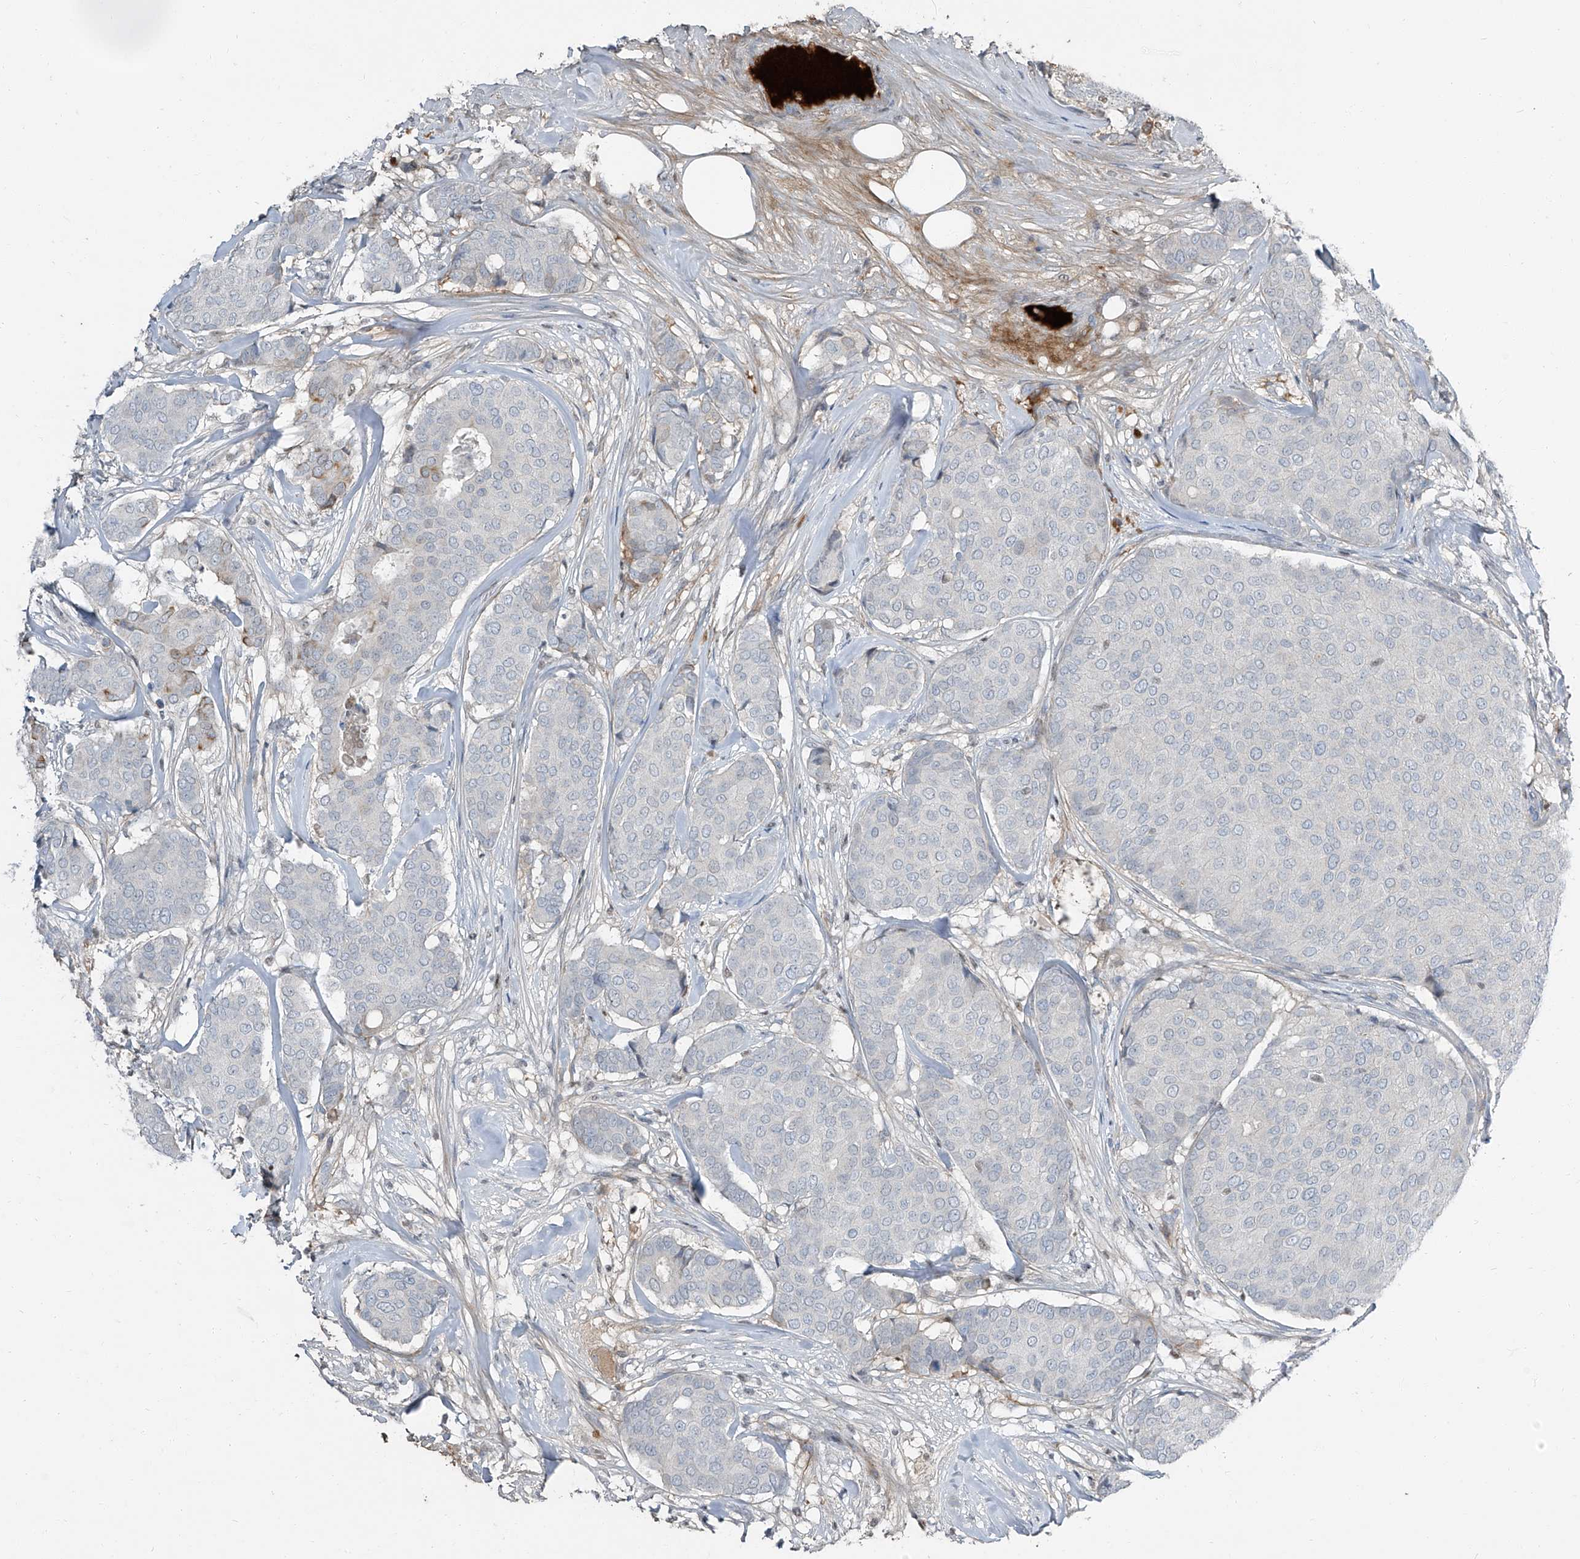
{"staining": {"intensity": "negative", "quantity": "none", "location": "none"}, "tissue": "breast cancer", "cell_type": "Tumor cells", "image_type": "cancer", "snomed": [{"axis": "morphology", "description": "Duct carcinoma"}, {"axis": "topography", "description": "Breast"}], "caption": "Immunohistochemistry of human infiltrating ductal carcinoma (breast) exhibits no staining in tumor cells. (Stains: DAB IHC with hematoxylin counter stain, Microscopy: brightfield microscopy at high magnification).", "gene": "HOXA3", "patient": {"sex": "female", "age": 75}}